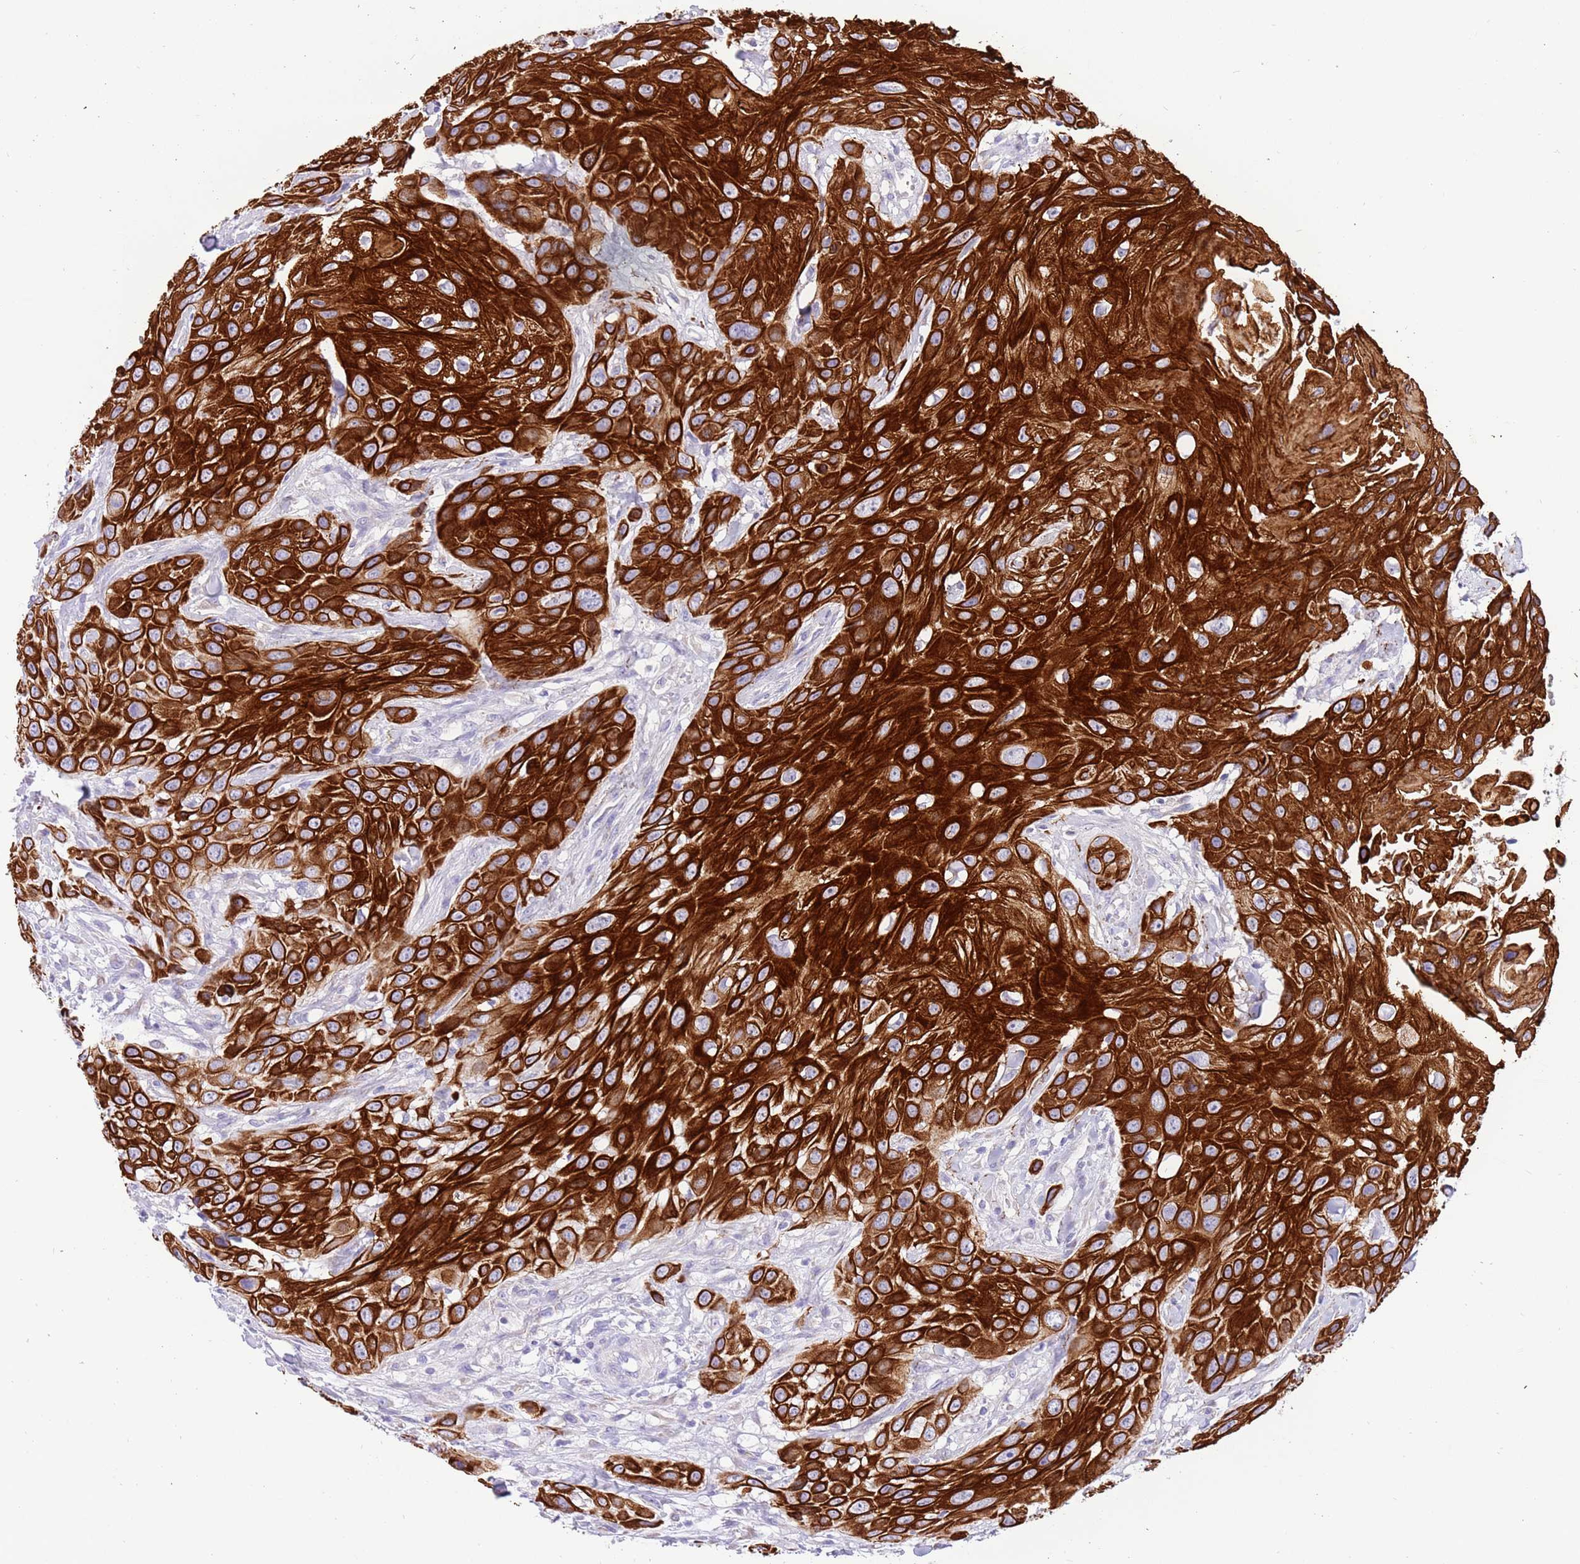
{"staining": {"intensity": "strong", "quantity": ">75%", "location": "cytoplasmic/membranous"}, "tissue": "head and neck cancer", "cell_type": "Tumor cells", "image_type": "cancer", "snomed": [{"axis": "morphology", "description": "Squamous cell carcinoma, NOS"}, {"axis": "topography", "description": "Head-Neck"}], "caption": "Head and neck cancer (squamous cell carcinoma) stained for a protein (brown) reveals strong cytoplasmic/membranous positive staining in approximately >75% of tumor cells.", "gene": "R3HDM4", "patient": {"sex": "male", "age": 81}}